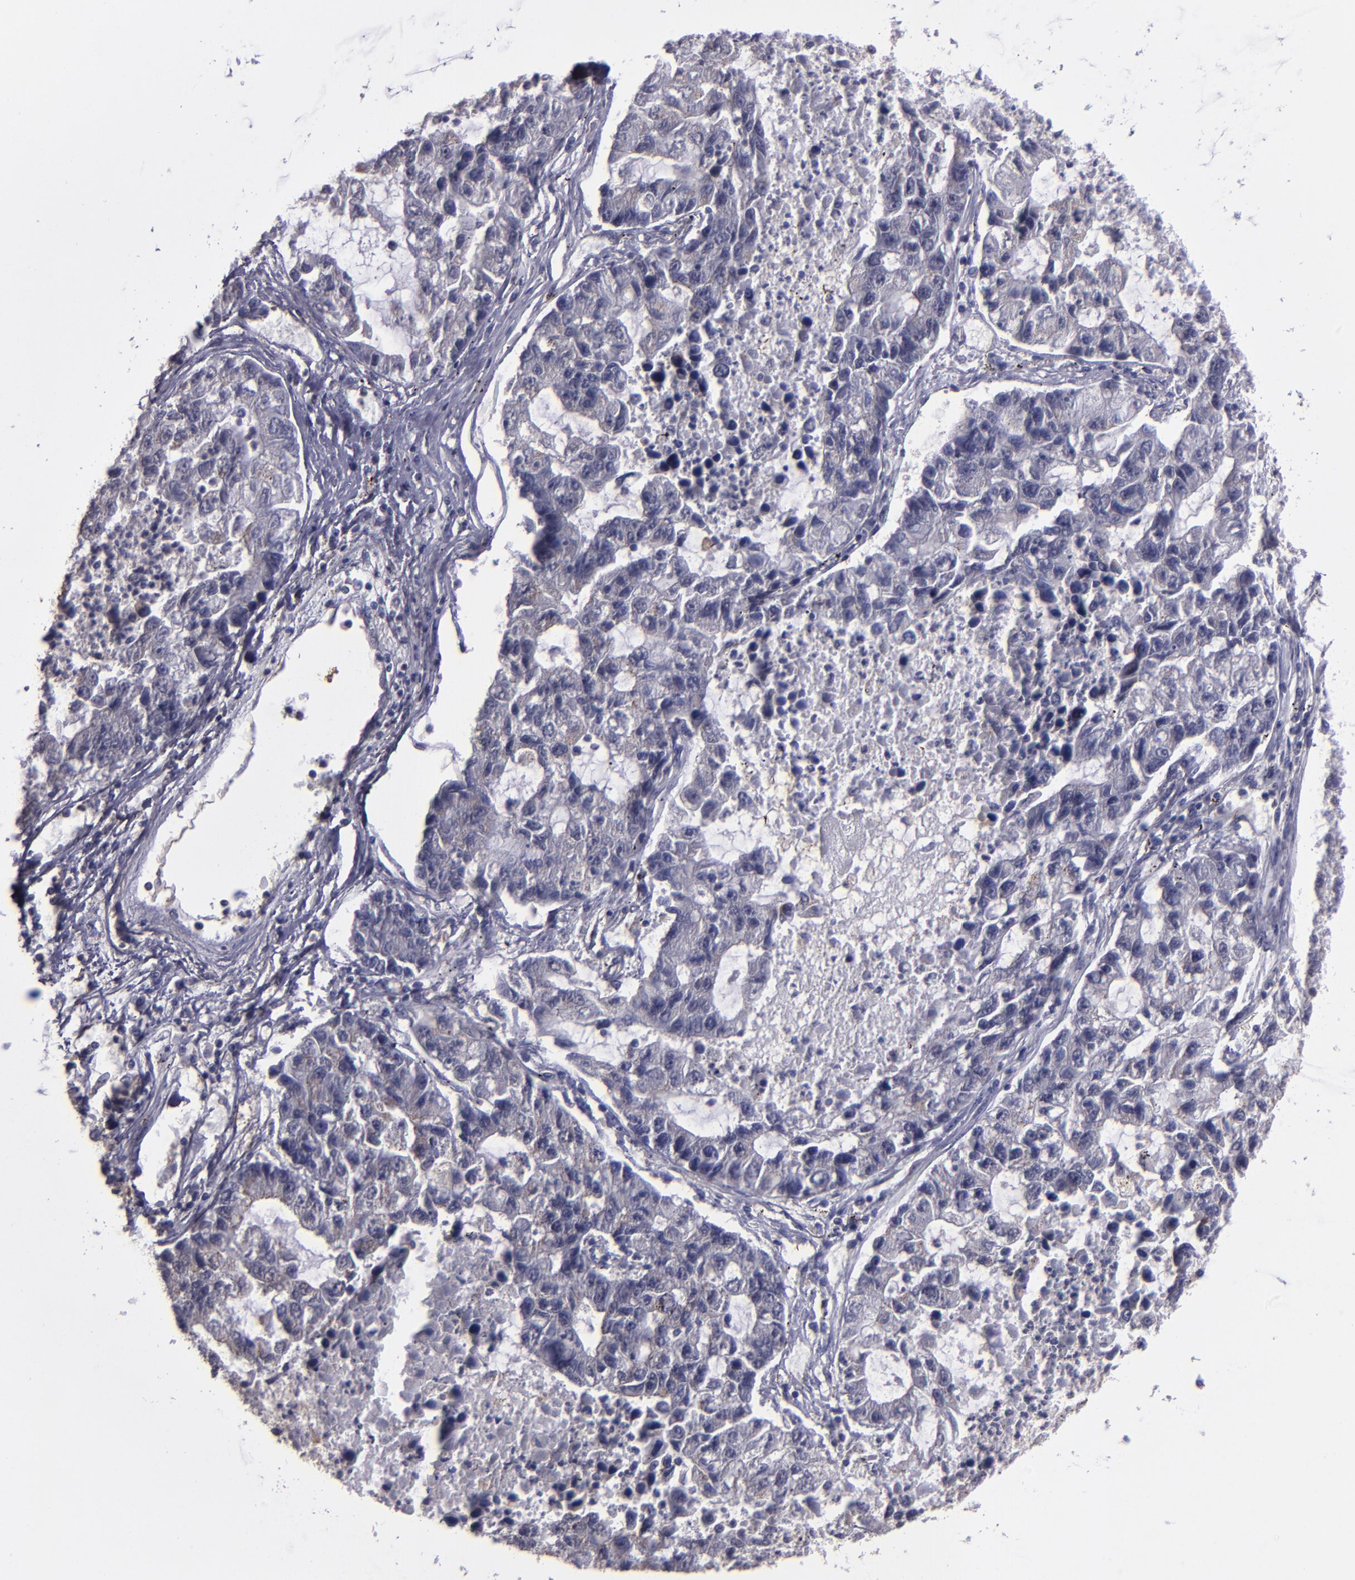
{"staining": {"intensity": "negative", "quantity": "none", "location": "none"}, "tissue": "lung cancer", "cell_type": "Tumor cells", "image_type": "cancer", "snomed": [{"axis": "morphology", "description": "Adenocarcinoma, NOS"}, {"axis": "topography", "description": "Lung"}], "caption": "This is a photomicrograph of IHC staining of lung cancer, which shows no staining in tumor cells.", "gene": "CEBPE", "patient": {"sex": "female", "age": 51}}